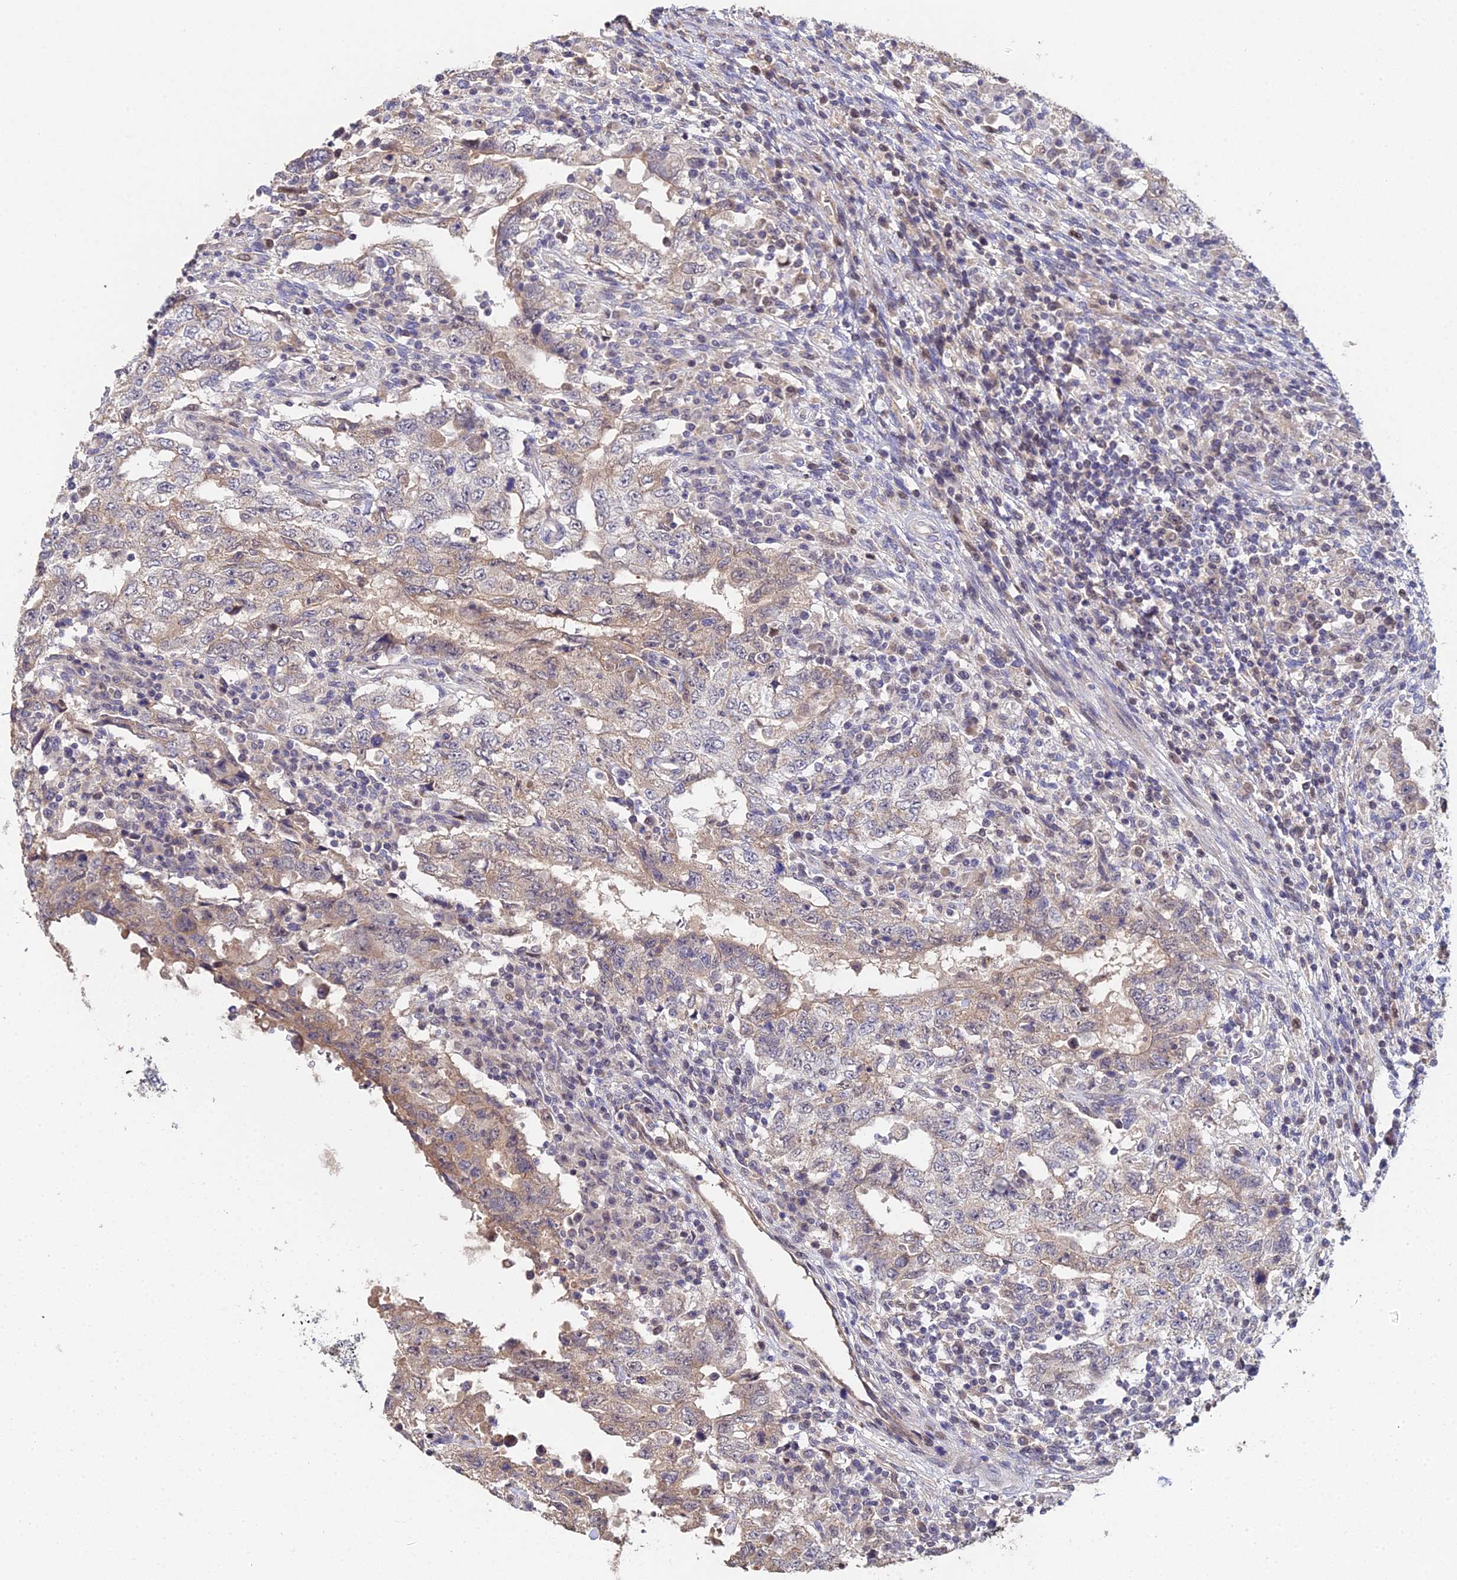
{"staining": {"intensity": "weak", "quantity": "<25%", "location": "cytoplasmic/membranous"}, "tissue": "testis cancer", "cell_type": "Tumor cells", "image_type": "cancer", "snomed": [{"axis": "morphology", "description": "Carcinoma, Embryonal, NOS"}, {"axis": "topography", "description": "Testis"}], "caption": "An IHC micrograph of embryonal carcinoma (testis) is shown. There is no staining in tumor cells of embryonal carcinoma (testis). (Brightfield microscopy of DAB IHC at high magnification).", "gene": "ERCC5", "patient": {"sex": "male", "age": 26}}